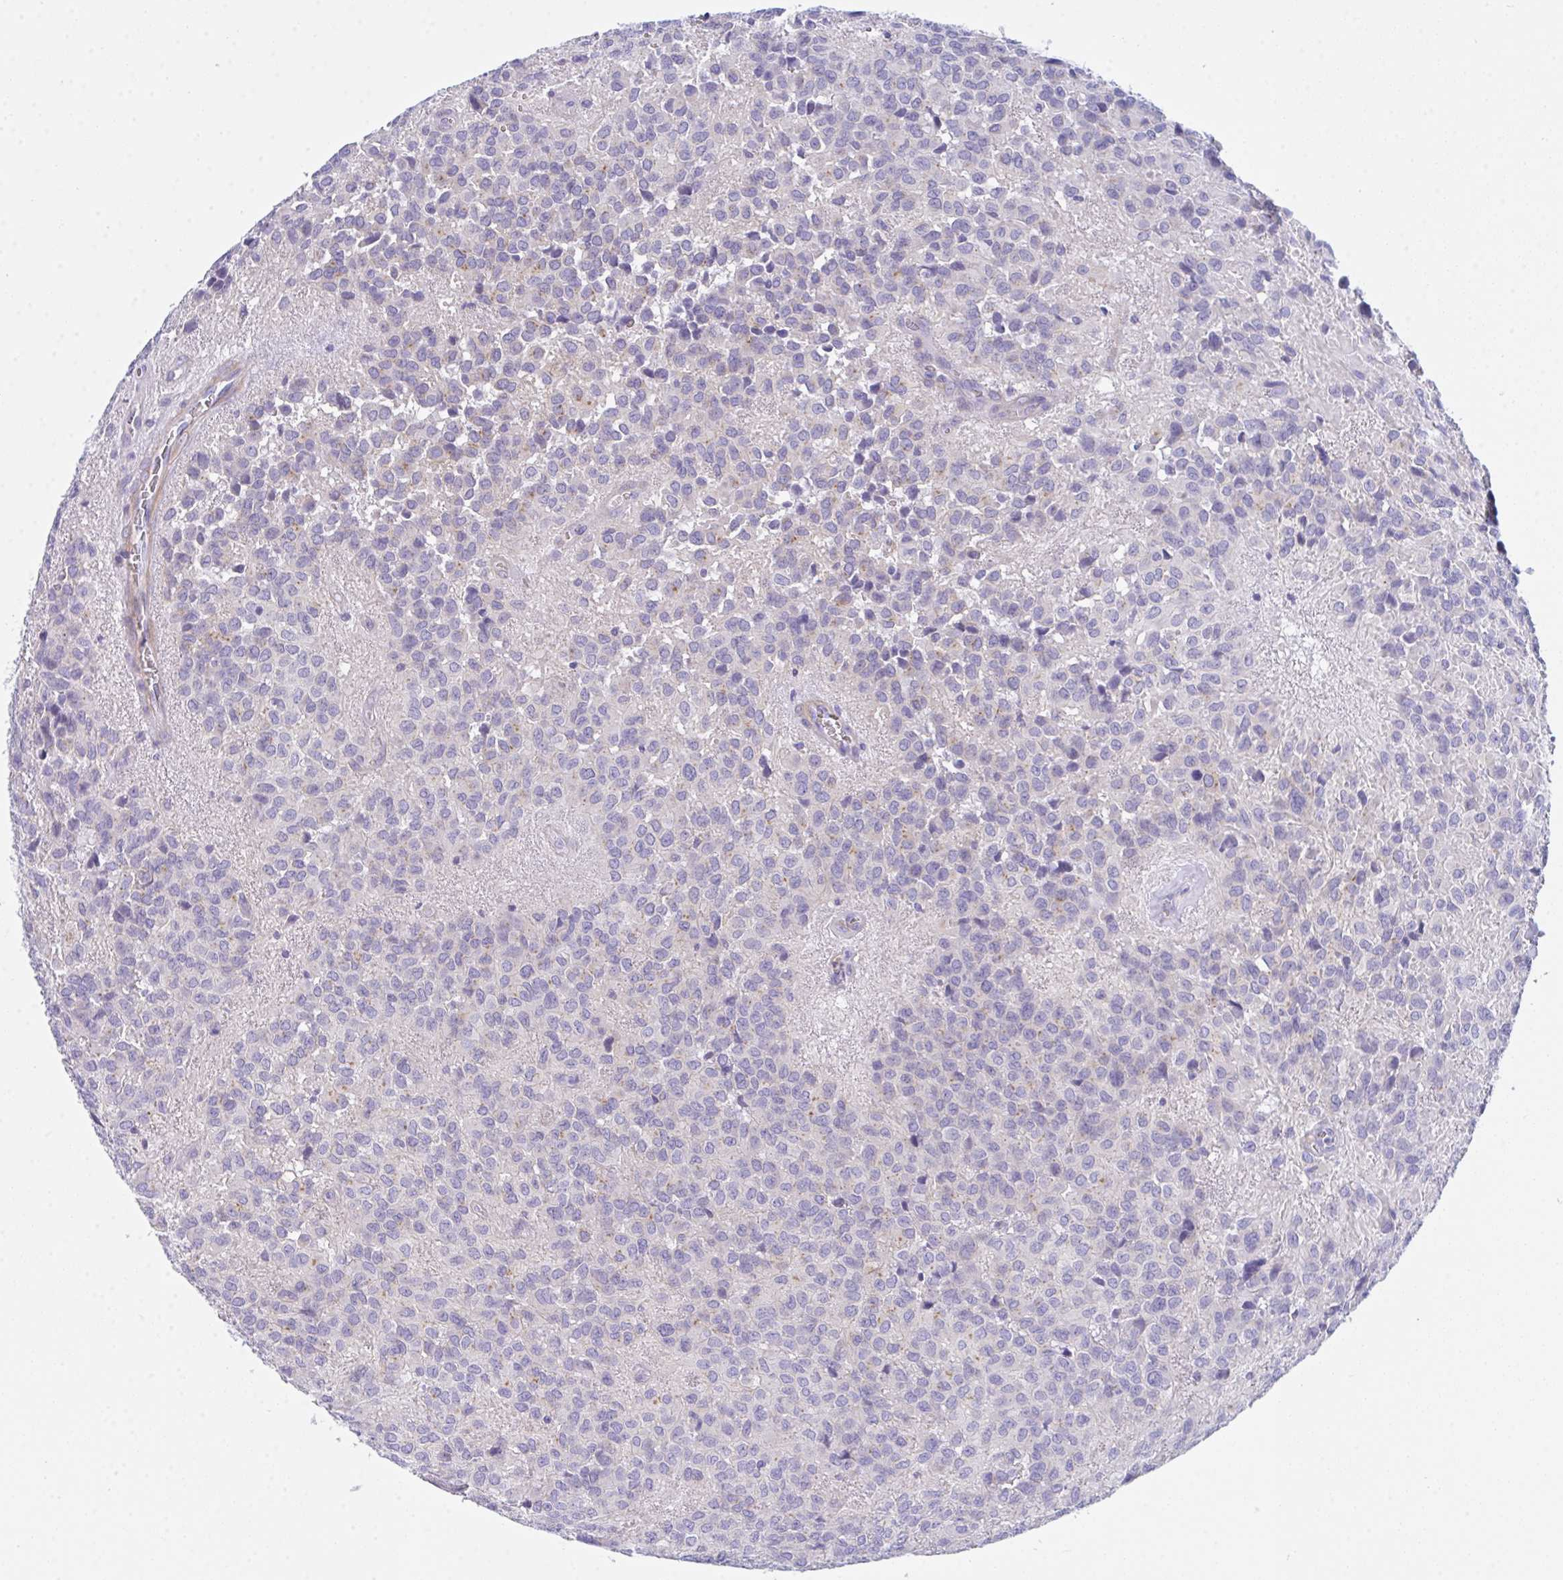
{"staining": {"intensity": "negative", "quantity": "none", "location": "none"}, "tissue": "glioma", "cell_type": "Tumor cells", "image_type": "cancer", "snomed": [{"axis": "morphology", "description": "Glioma, malignant, Low grade"}, {"axis": "topography", "description": "Brain"}], "caption": "Protein analysis of glioma demonstrates no significant expression in tumor cells.", "gene": "CEP170B", "patient": {"sex": "male", "age": 56}}